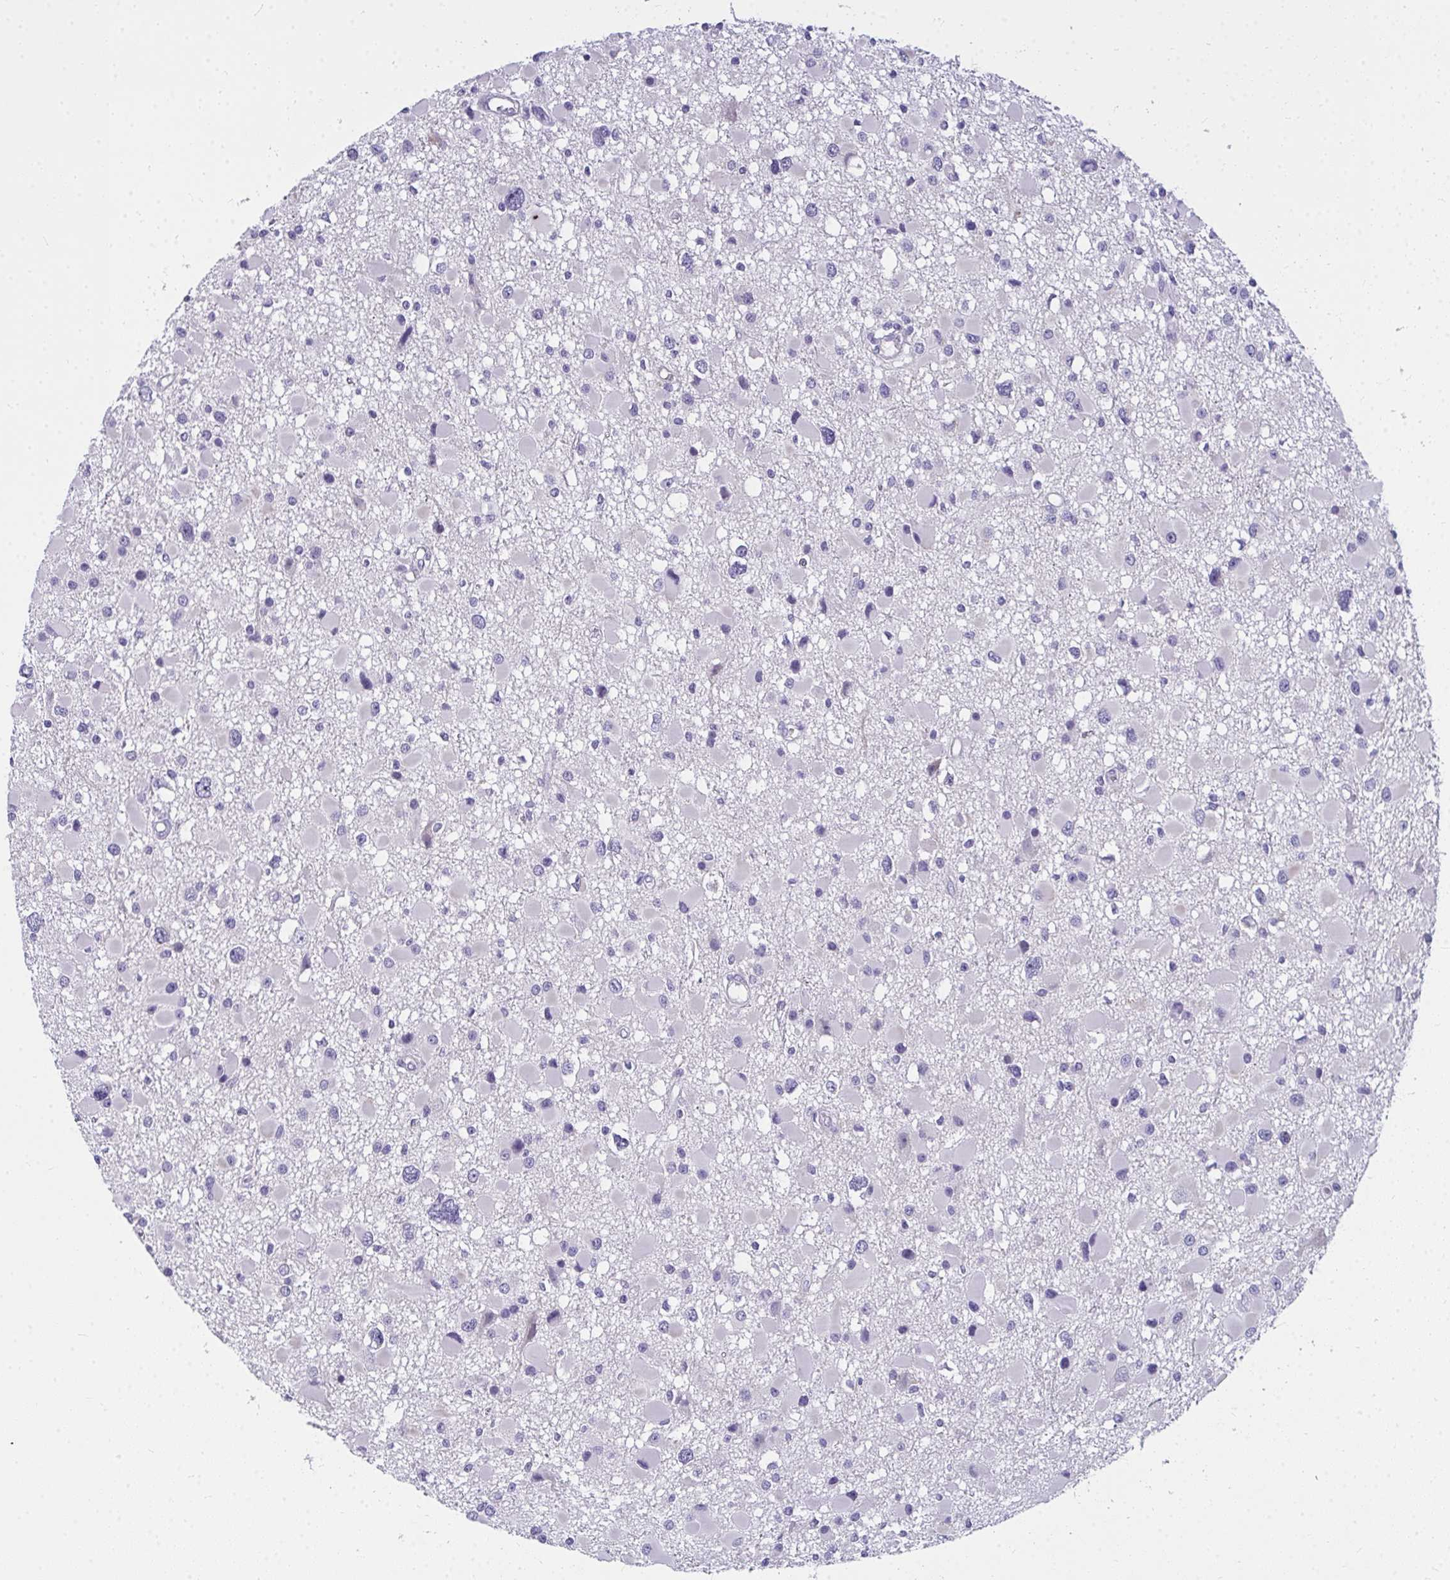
{"staining": {"intensity": "negative", "quantity": "none", "location": "none"}, "tissue": "glioma", "cell_type": "Tumor cells", "image_type": "cancer", "snomed": [{"axis": "morphology", "description": "Glioma, malignant, High grade"}, {"axis": "topography", "description": "Brain"}], "caption": "A micrograph of glioma stained for a protein displays no brown staining in tumor cells. Nuclei are stained in blue.", "gene": "TSBP1", "patient": {"sex": "male", "age": 54}}